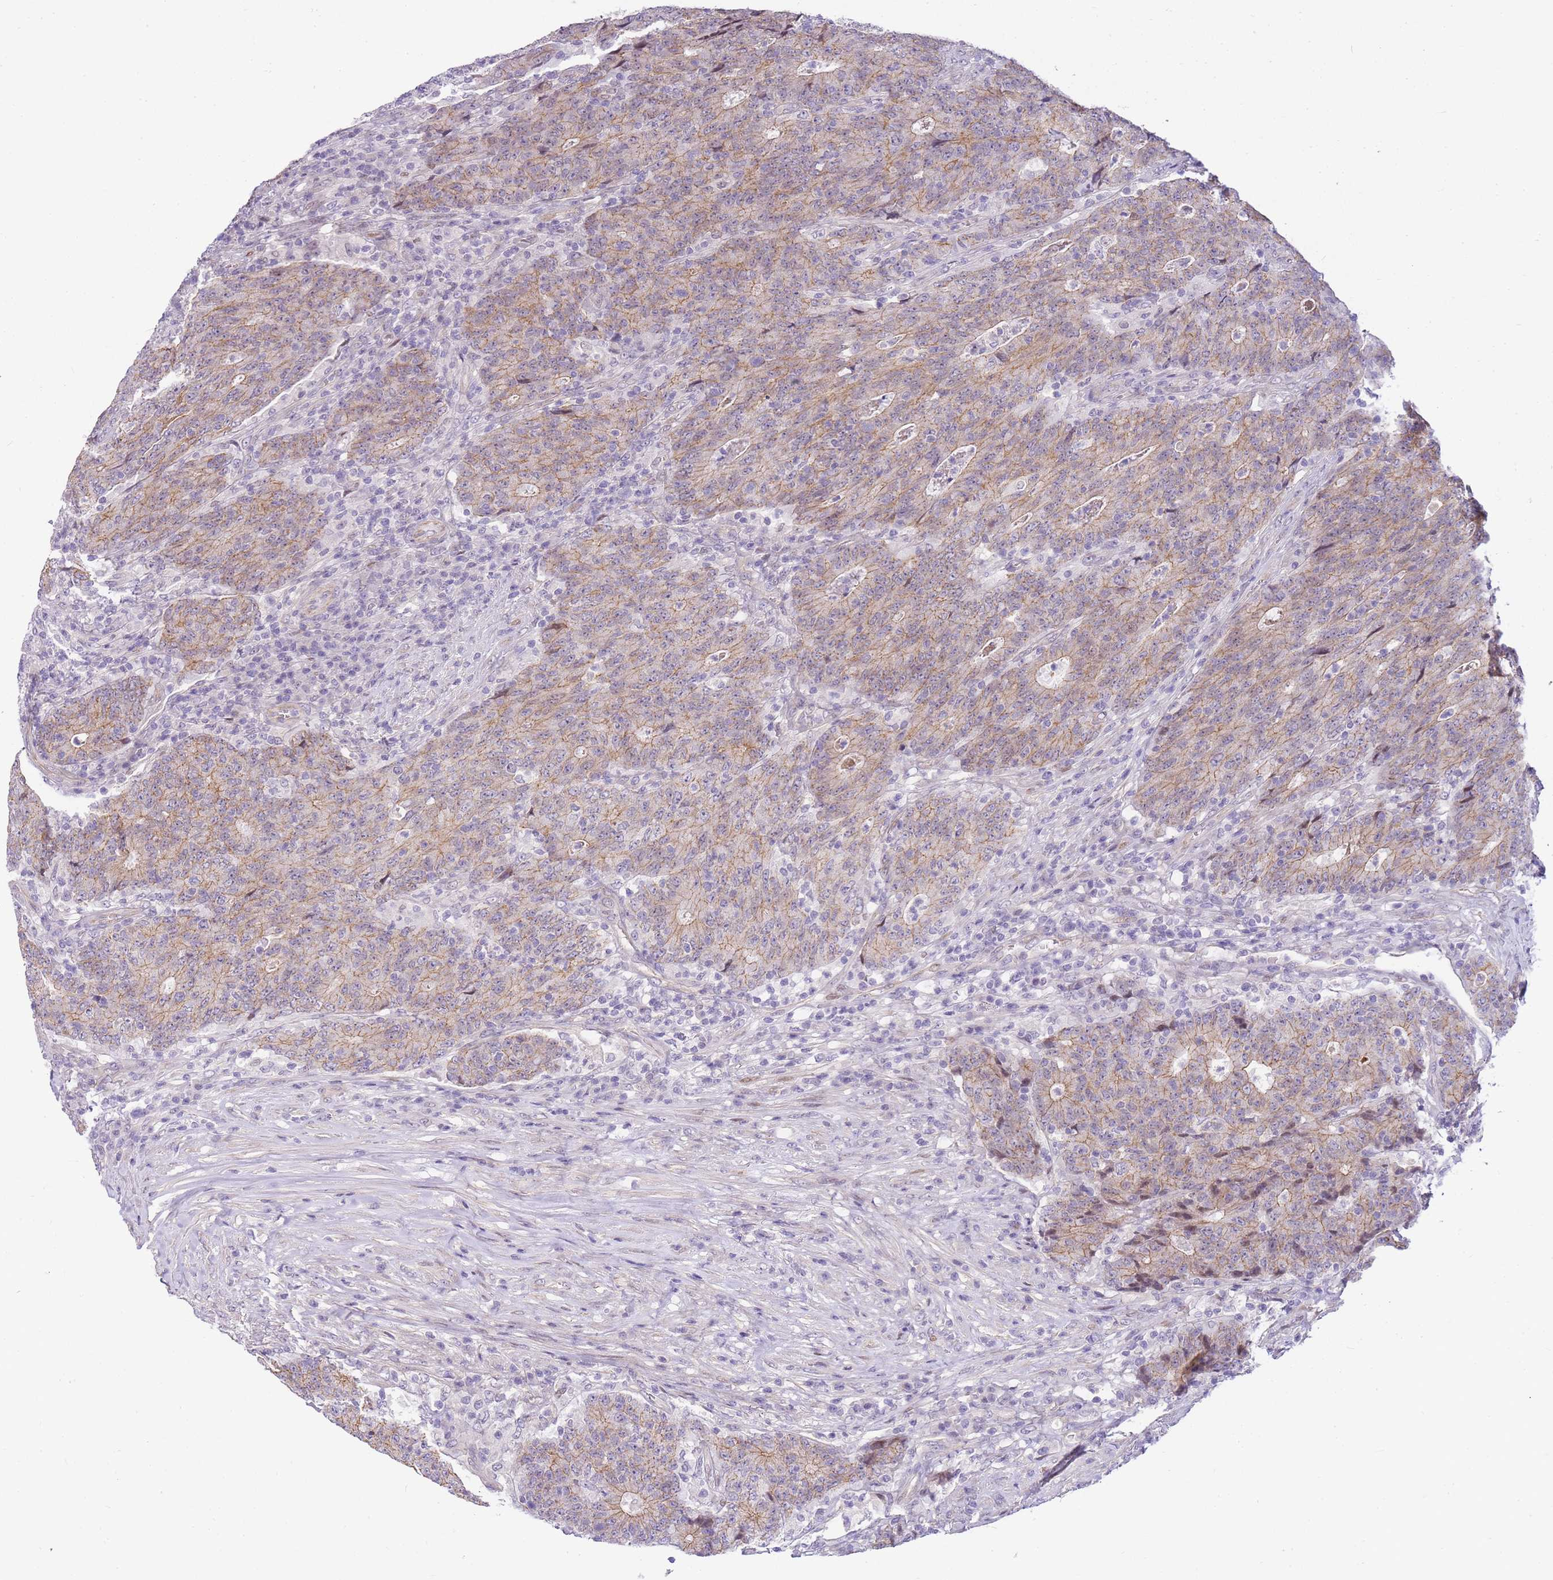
{"staining": {"intensity": "weak", "quantity": ">75%", "location": "cytoplasmic/membranous"}, "tissue": "colorectal cancer", "cell_type": "Tumor cells", "image_type": "cancer", "snomed": [{"axis": "morphology", "description": "Adenocarcinoma, NOS"}, {"axis": "topography", "description": "Colon"}], "caption": "Immunohistochemical staining of adenocarcinoma (colorectal) shows low levels of weak cytoplasmic/membranous expression in about >75% of tumor cells.", "gene": "CLBA1", "patient": {"sex": "female", "age": 75}}